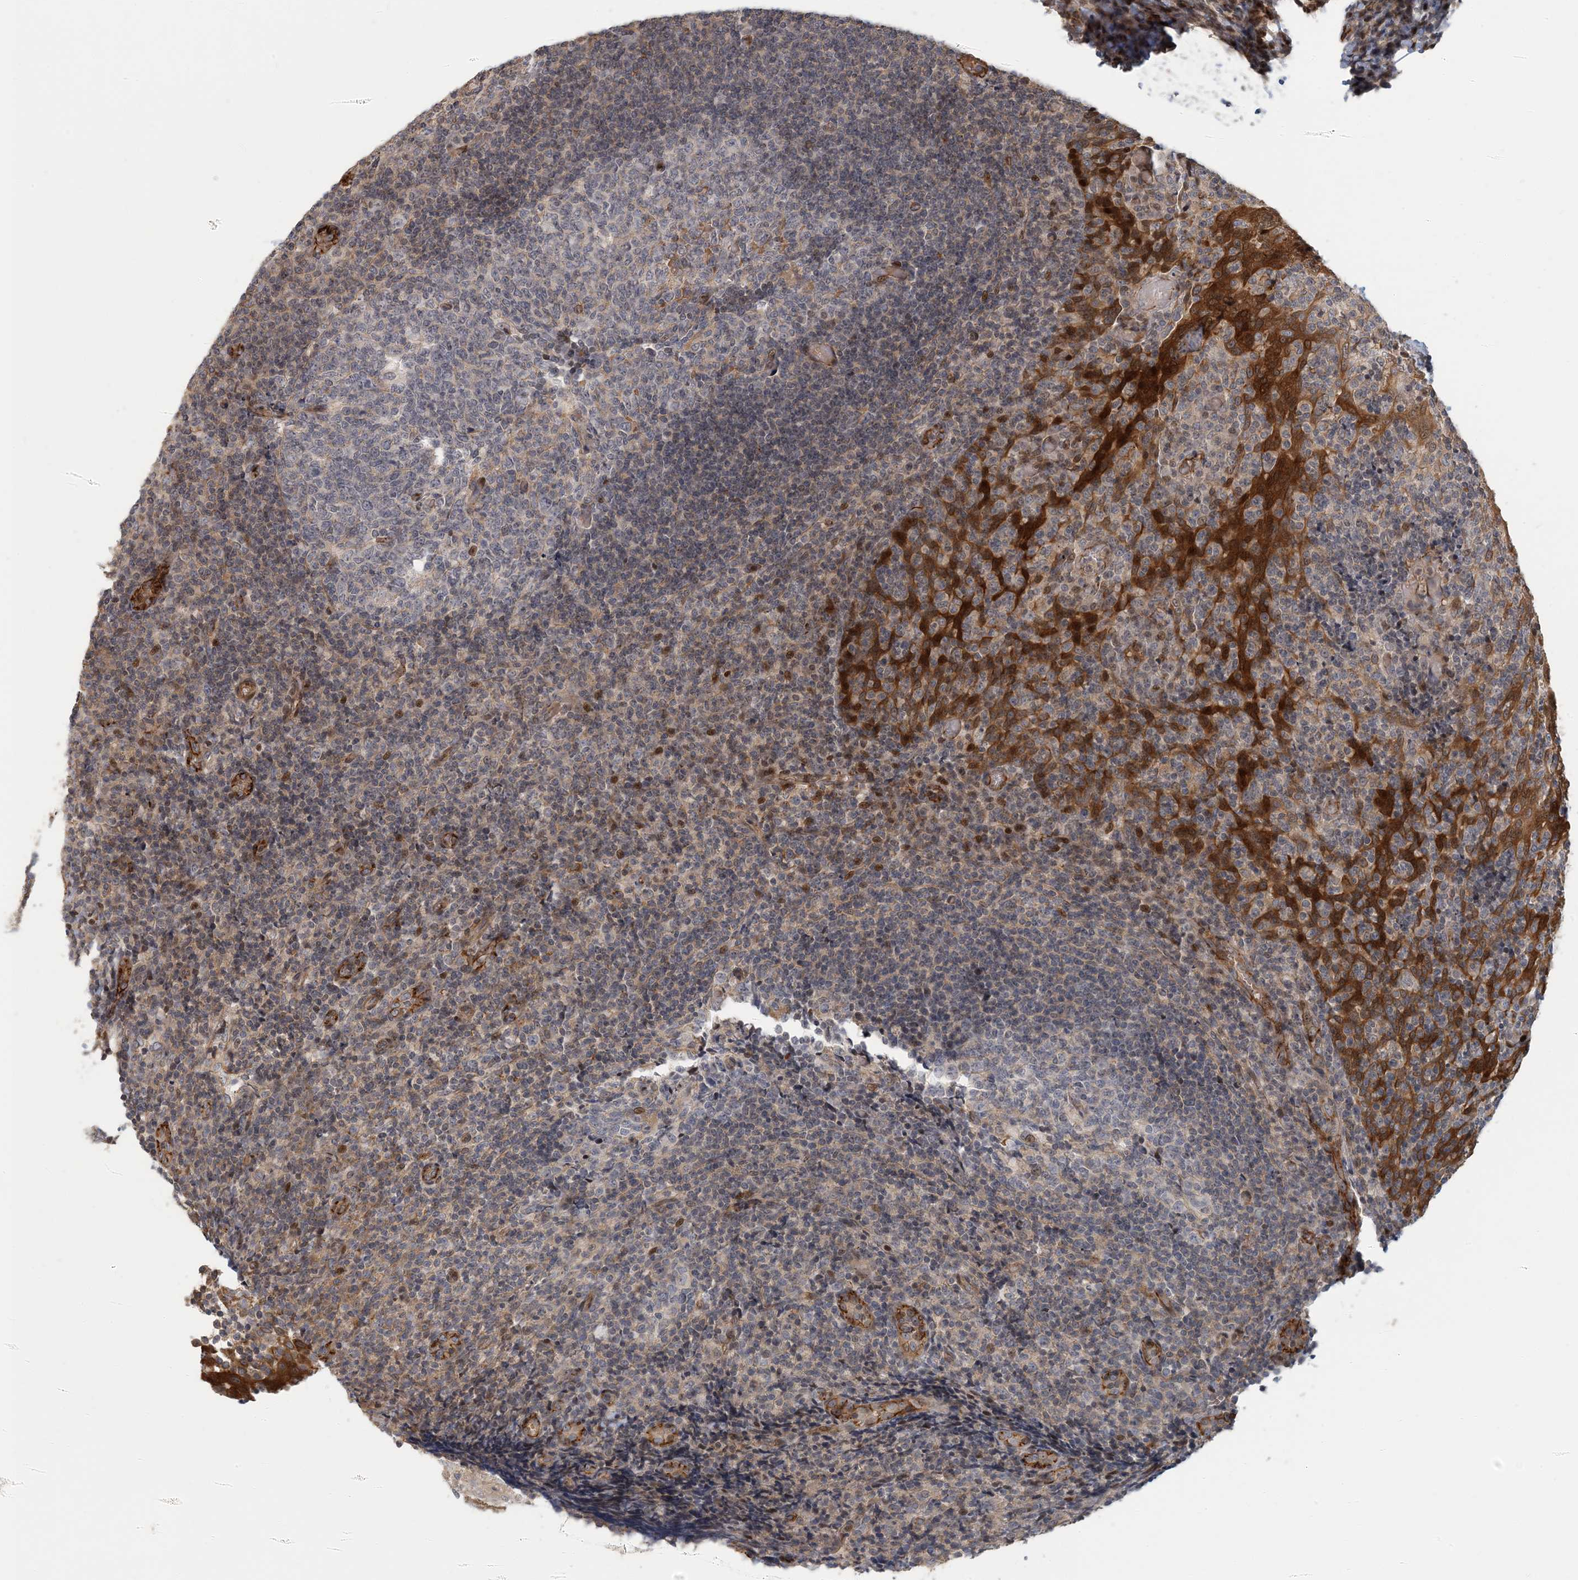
{"staining": {"intensity": "moderate", "quantity": "<25%", "location": "nuclear"}, "tissue": "tonsil", "cell_type": "Germinal center cells", "image_type": "normal", "snomed": [{"axis": "morphology", "description": "Normal tissue, NOS"}, {"axis": "topography", "description": "Tonsil"}], "caption": "Protein expression analysis of unremarkable human tonsil reveals moderate nuclear expression in about <25% of germinal center cells. (IHC, brightfield microscopy, high magnification).", "gene": "MAPKBP1", "patient": {"sex": "female", "age": 19}}